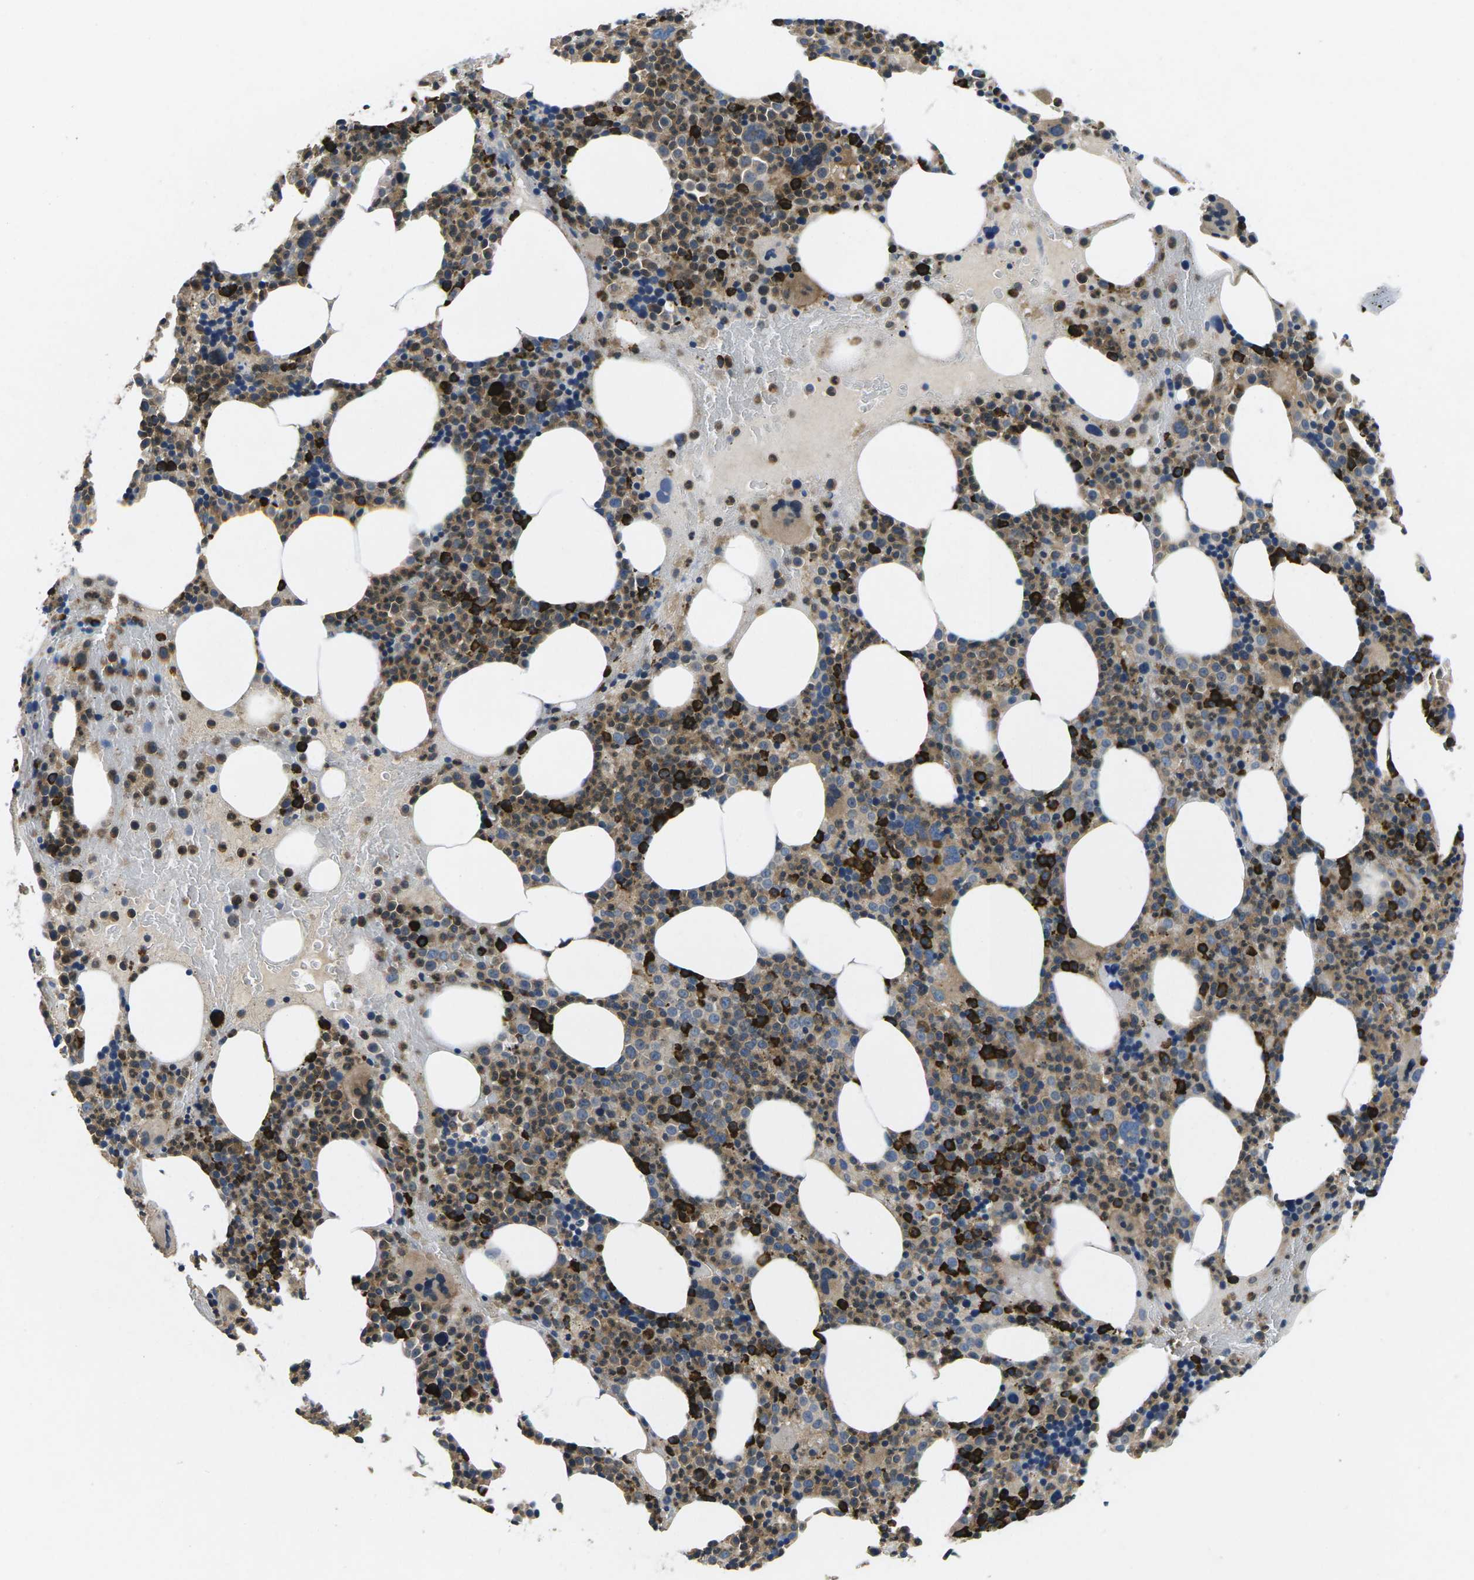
{"staining": {"intensity": "moderate", "quantity": ">75%", "location": "cytoplasmic/membranous"}, "tissue": "bone marrow", "cell_type": "Hematopoietic cells", "image_type": "normal", "snomed": [{"axis": "morphology", "description": "Normal tissue, NOS"}, {"axis": "morphology", "description": "Inflammation, NOS"}, {"axis": "topography", "description": "Bone marrow"}], "caption": "The photomicrograph shows staining of benign bone marrow, revealing moderate cytoplasmic/membranous protein staining (brown color) within hematopoietic cells.", "gene": "PLCE1", "patient": {"sex": "male", "age": 73}}